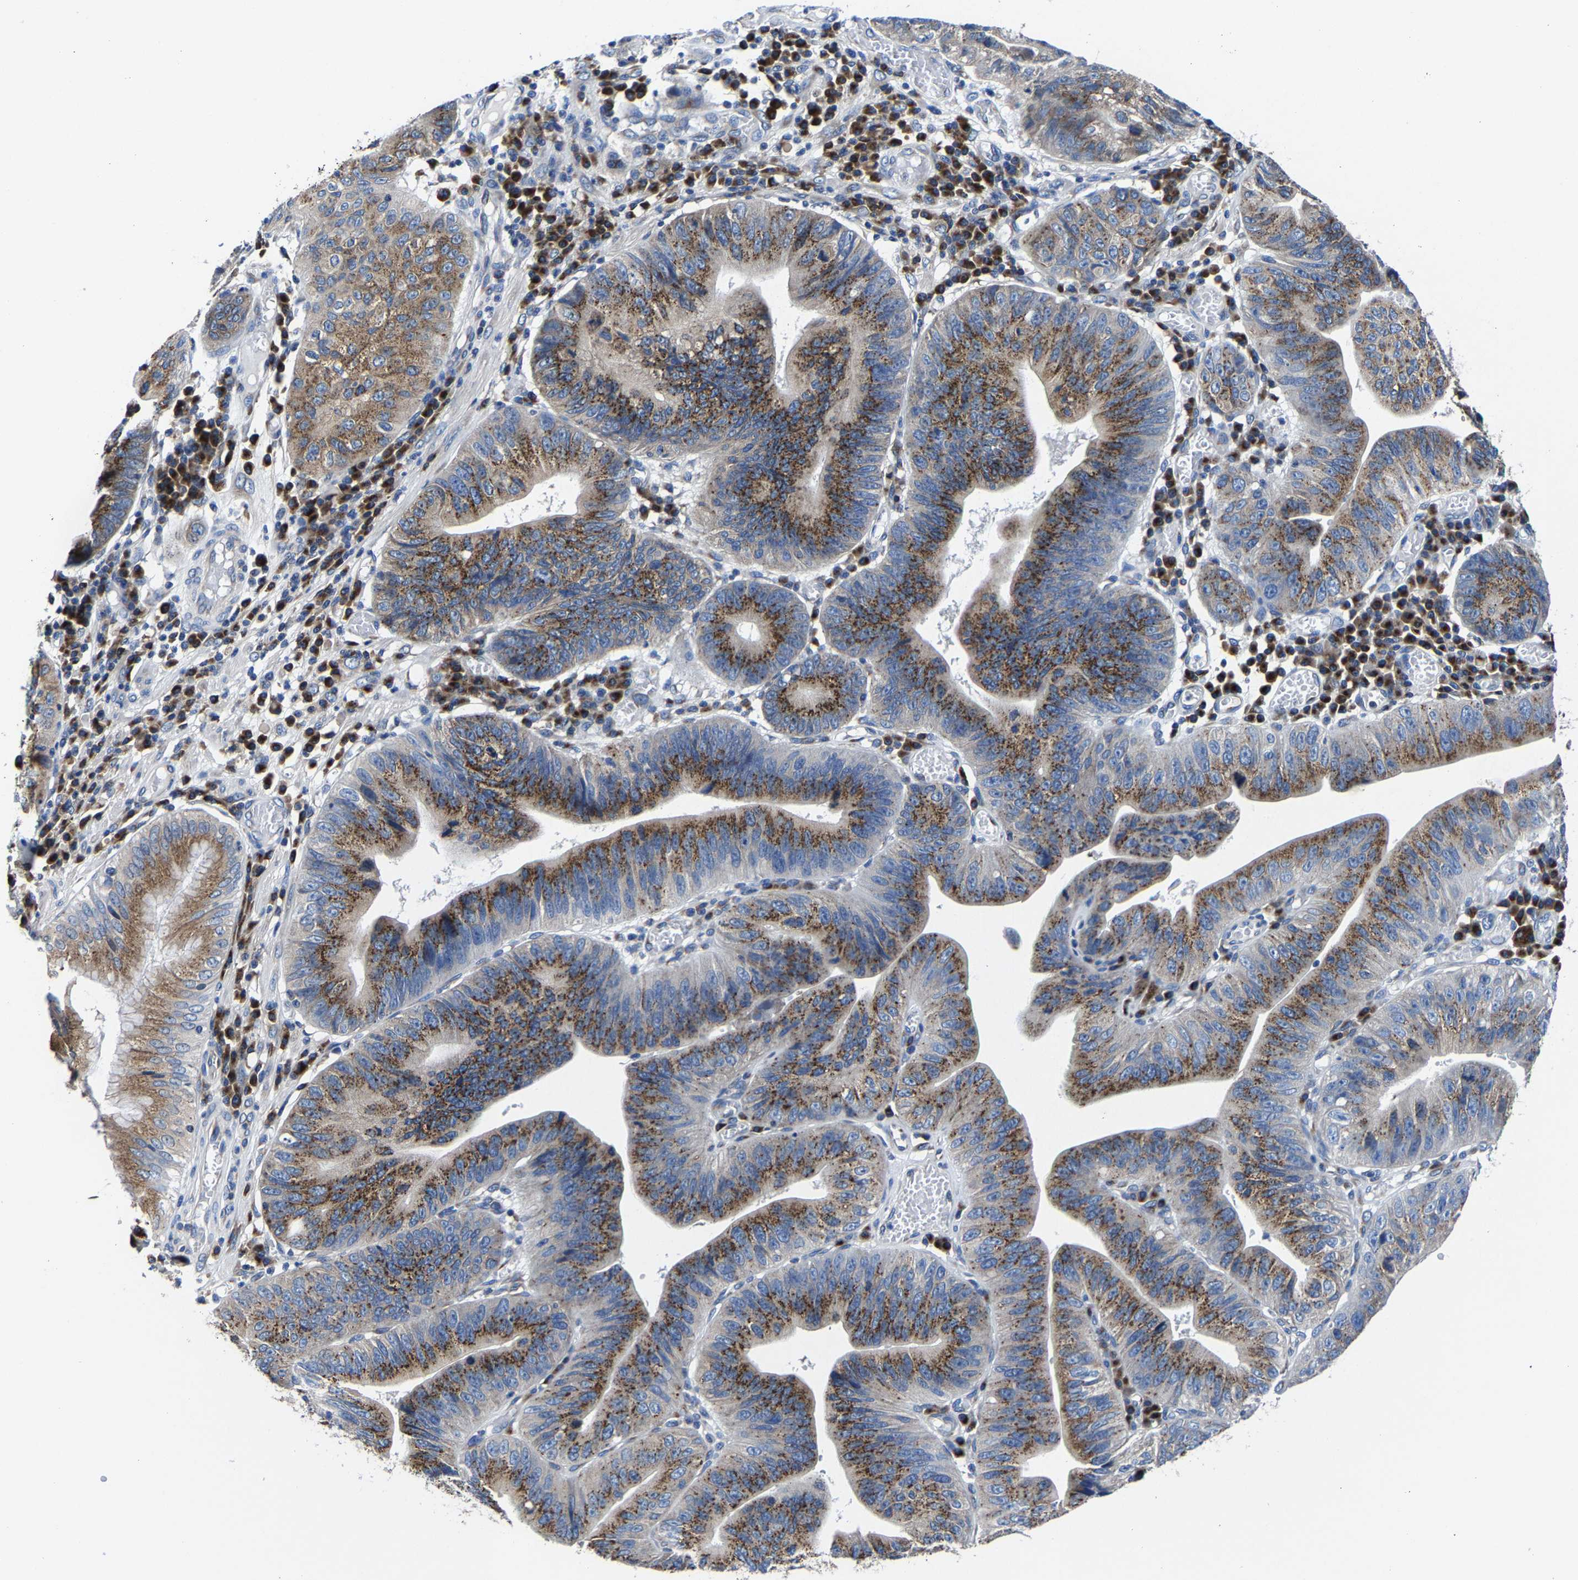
{"staining": {"intensity": "strong", "quantity": "25%-75%", "location": "cytoplasmic/membranous"}, "tissue": "stomach cancer", "cell_type": "Tumor cells", "image_type": "cancer", "snomed": [{"axis": "morphology", "description": "Adenocarcinoma, NOS"}, {"axis": "topography", "description": "Stomach"}], "caption": "The micrograph reveals staining of stomach cancer, revealing strong cytoplasmic/membranous protein positivity (brown color) within tumor cells. Nuclei are stained in blue.", "gene": "EBAG9", "patient": {"sex": "male", "age": 59}}